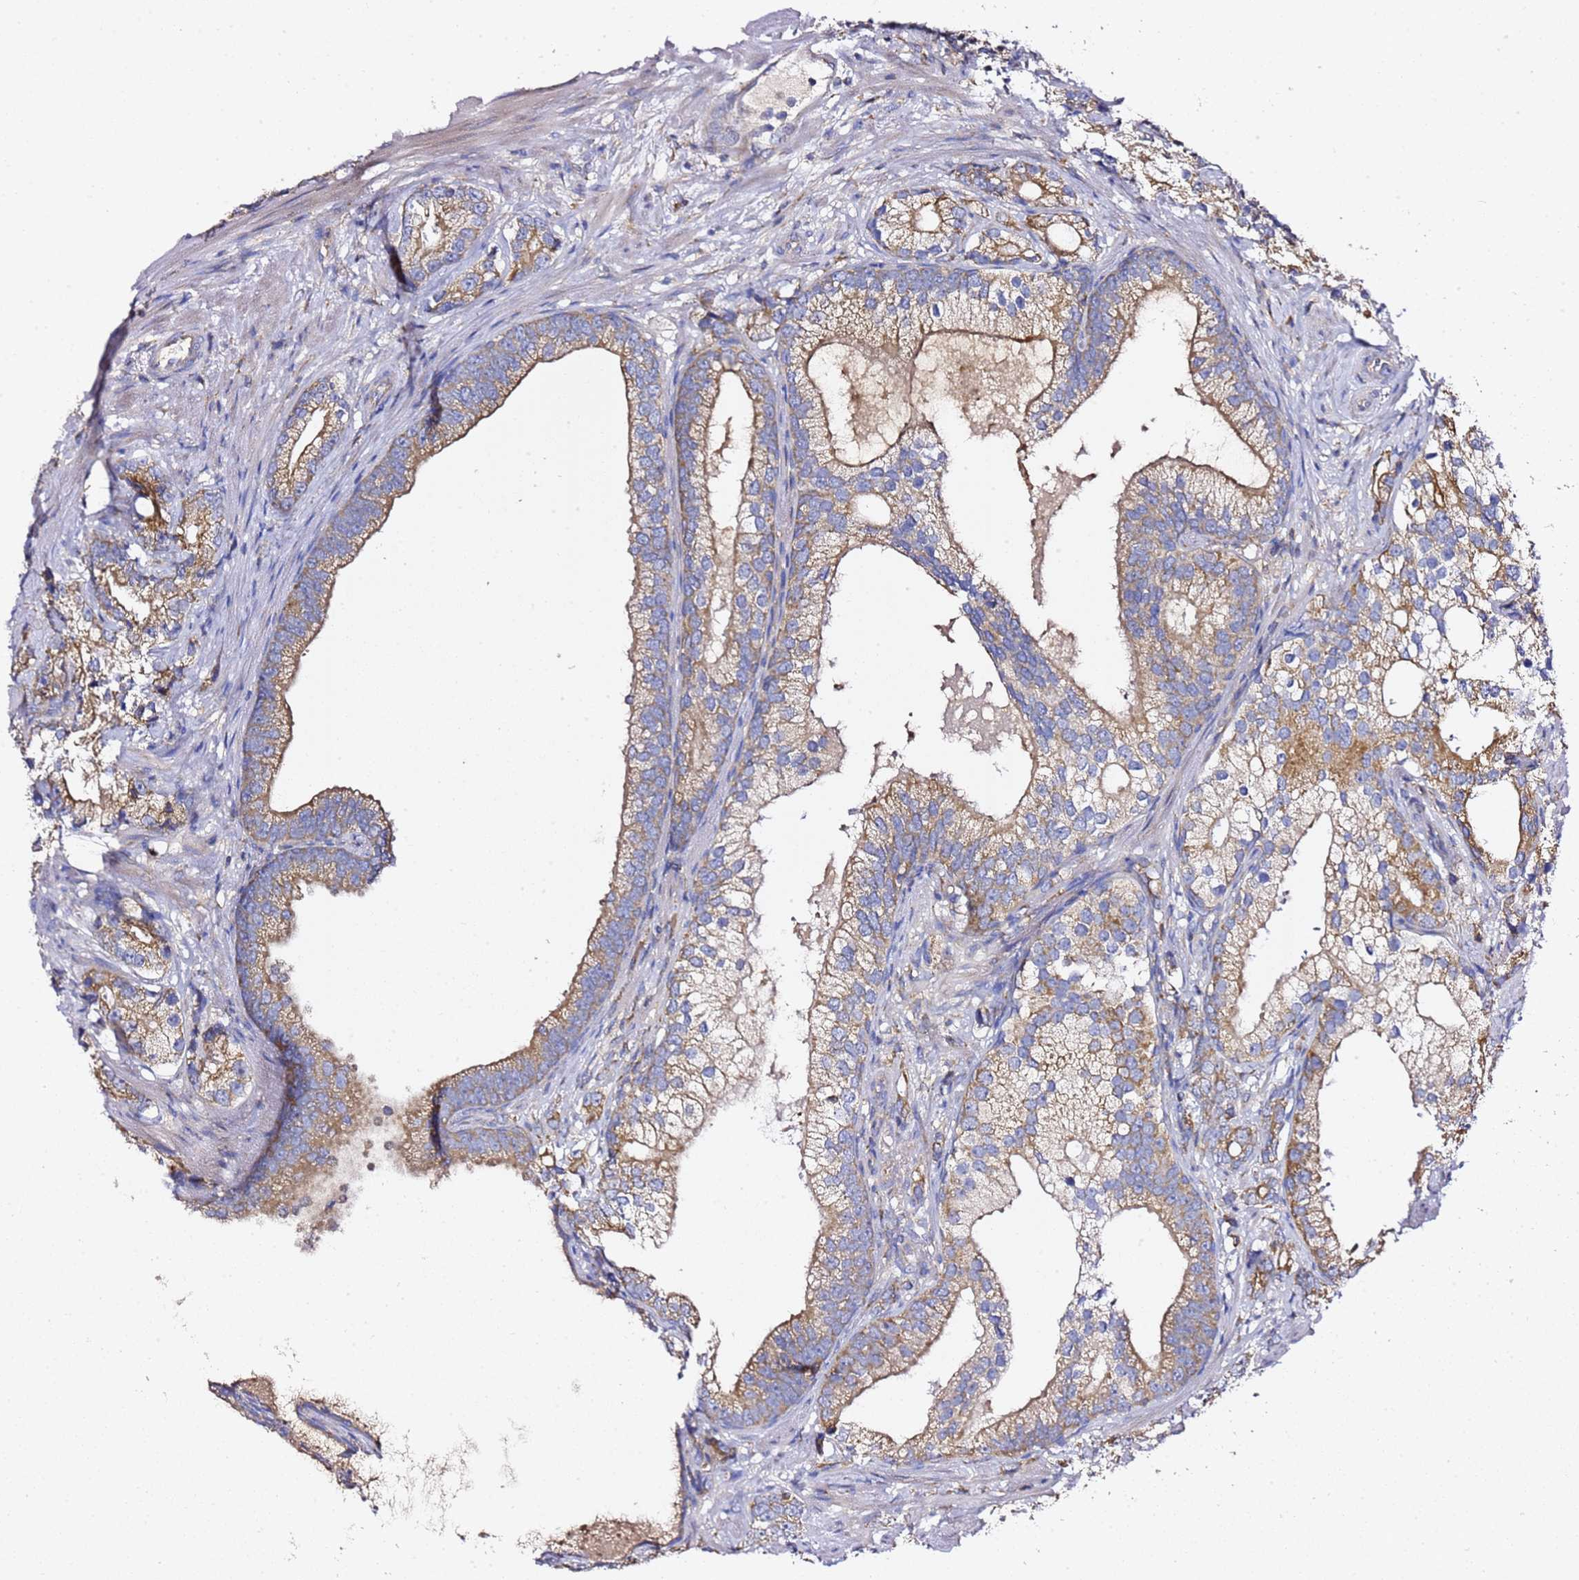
{"staining": {"intensity": "moderate", "quantity": ">75%", "location": "cytoplasmic/membranous"}, "tissue": "prostate cancer", "cell_type": "Tumor cells", "image_type": "cancer", "snomed": [{"axis": "morphology", "description": "Adenocarcinoma, High grade"}, {"axis": "topography", "description": "Prostate"}], "caption": "An IHC image of neoplastic tissue is shown. Protein staining in brown highlights moderate cytoplasmic/membranous positivity in prostate cancer (adenocarcinoma (high-grade)) within tumor cells.", "gene": "C19orf12", "patient": {"sex": "male", "age": 75}}